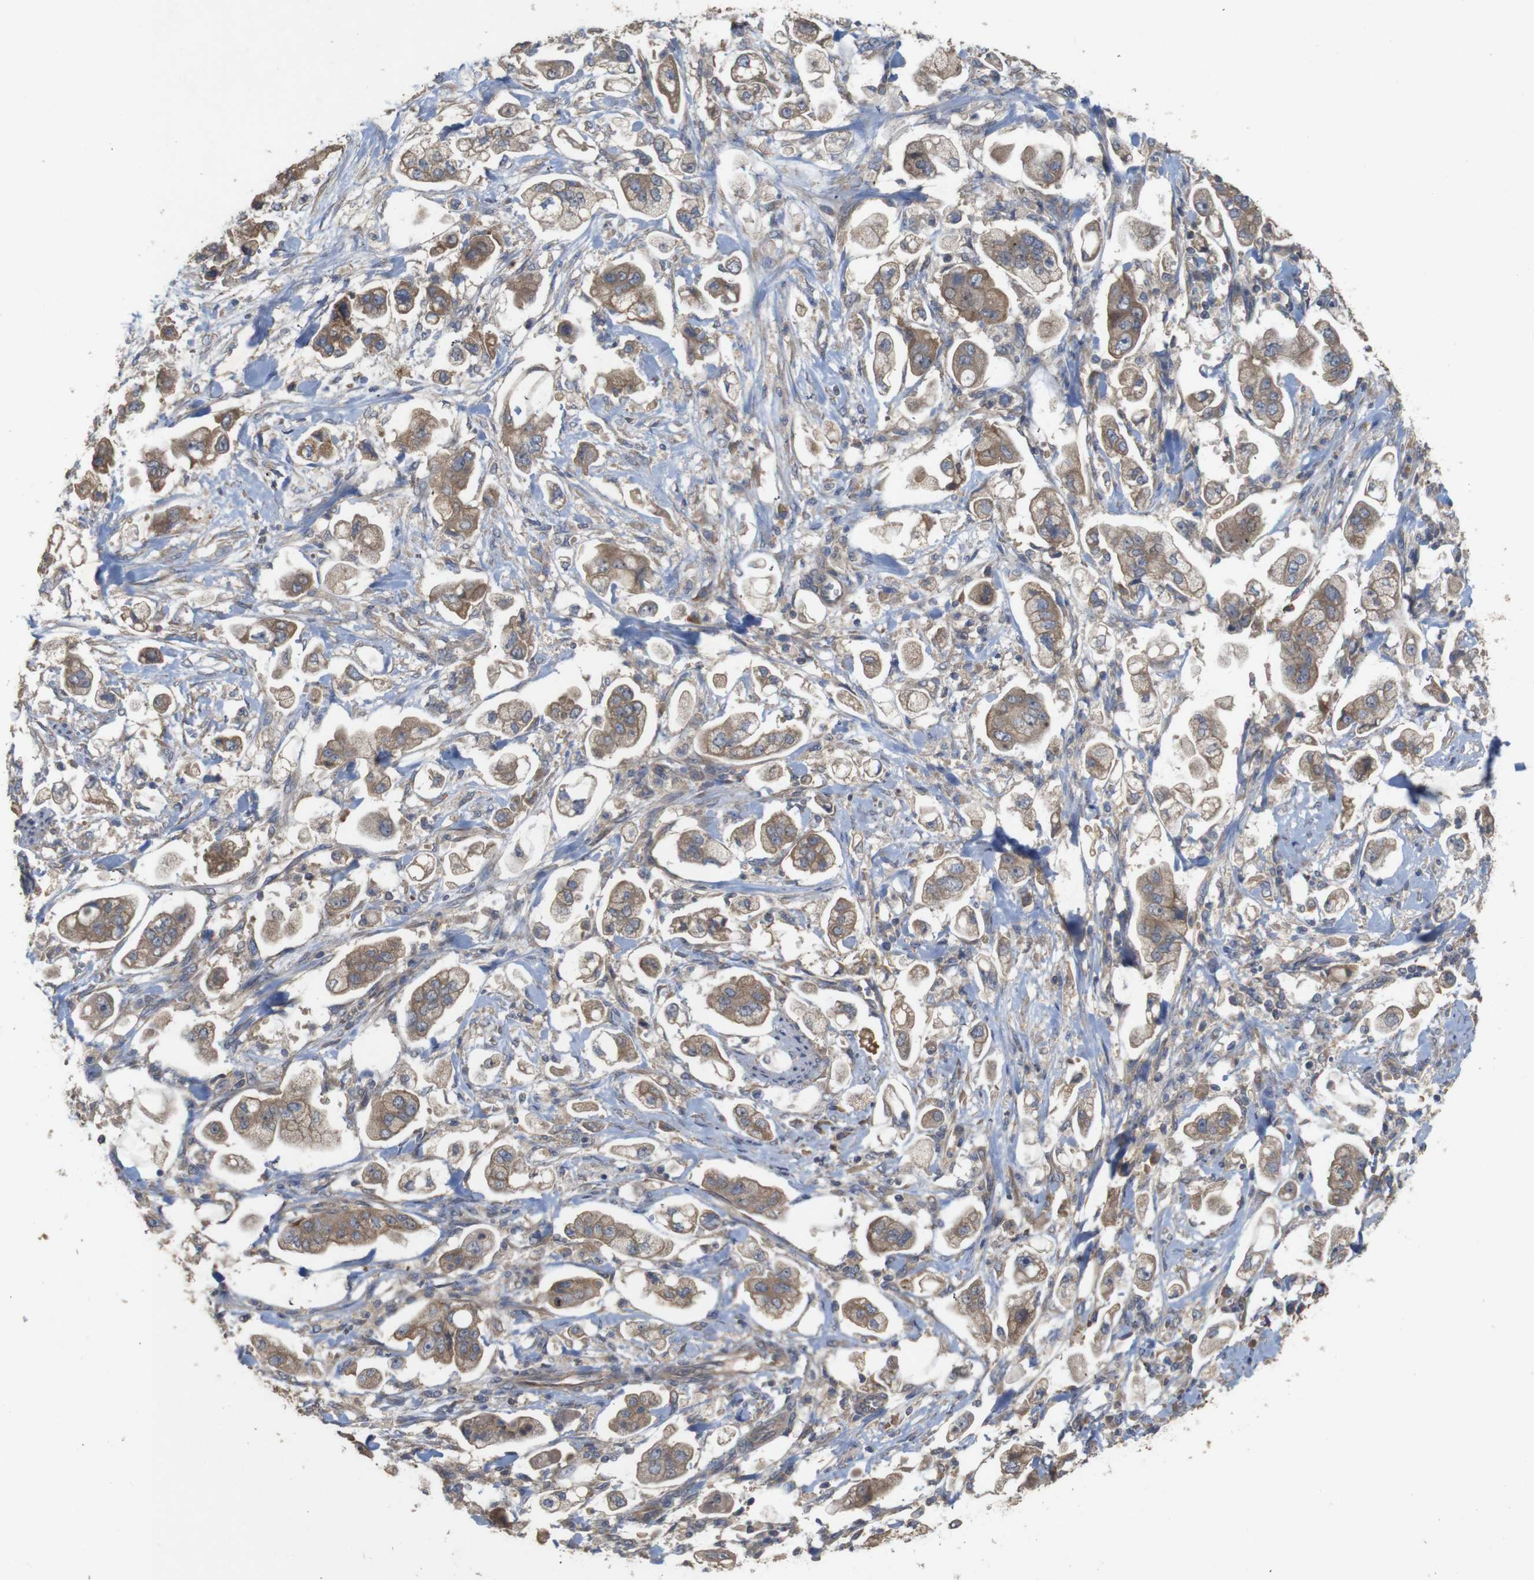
{"staining": {"intensity": "moderate", "quantity": ">75%", "location": "cytoplasmic/membranous"}, "tissue": "stomach cancer", "cell_type": "Tumor cells", "image_type": "cancer", "snomed": [{"axis": "morphology", "description": "Adenocarcinoma, NOS"}, {"axis": "topography", "description": "Stomach"}], "caption": "Stomach adenocarcinoma was stained to show a protein in brown. There is medium levels of moderate cytoplasmic/membranous positivity in about >75% of tumor cells.", "gene": "KCNS3", "patient": {"sex": "male", "age": 62}}